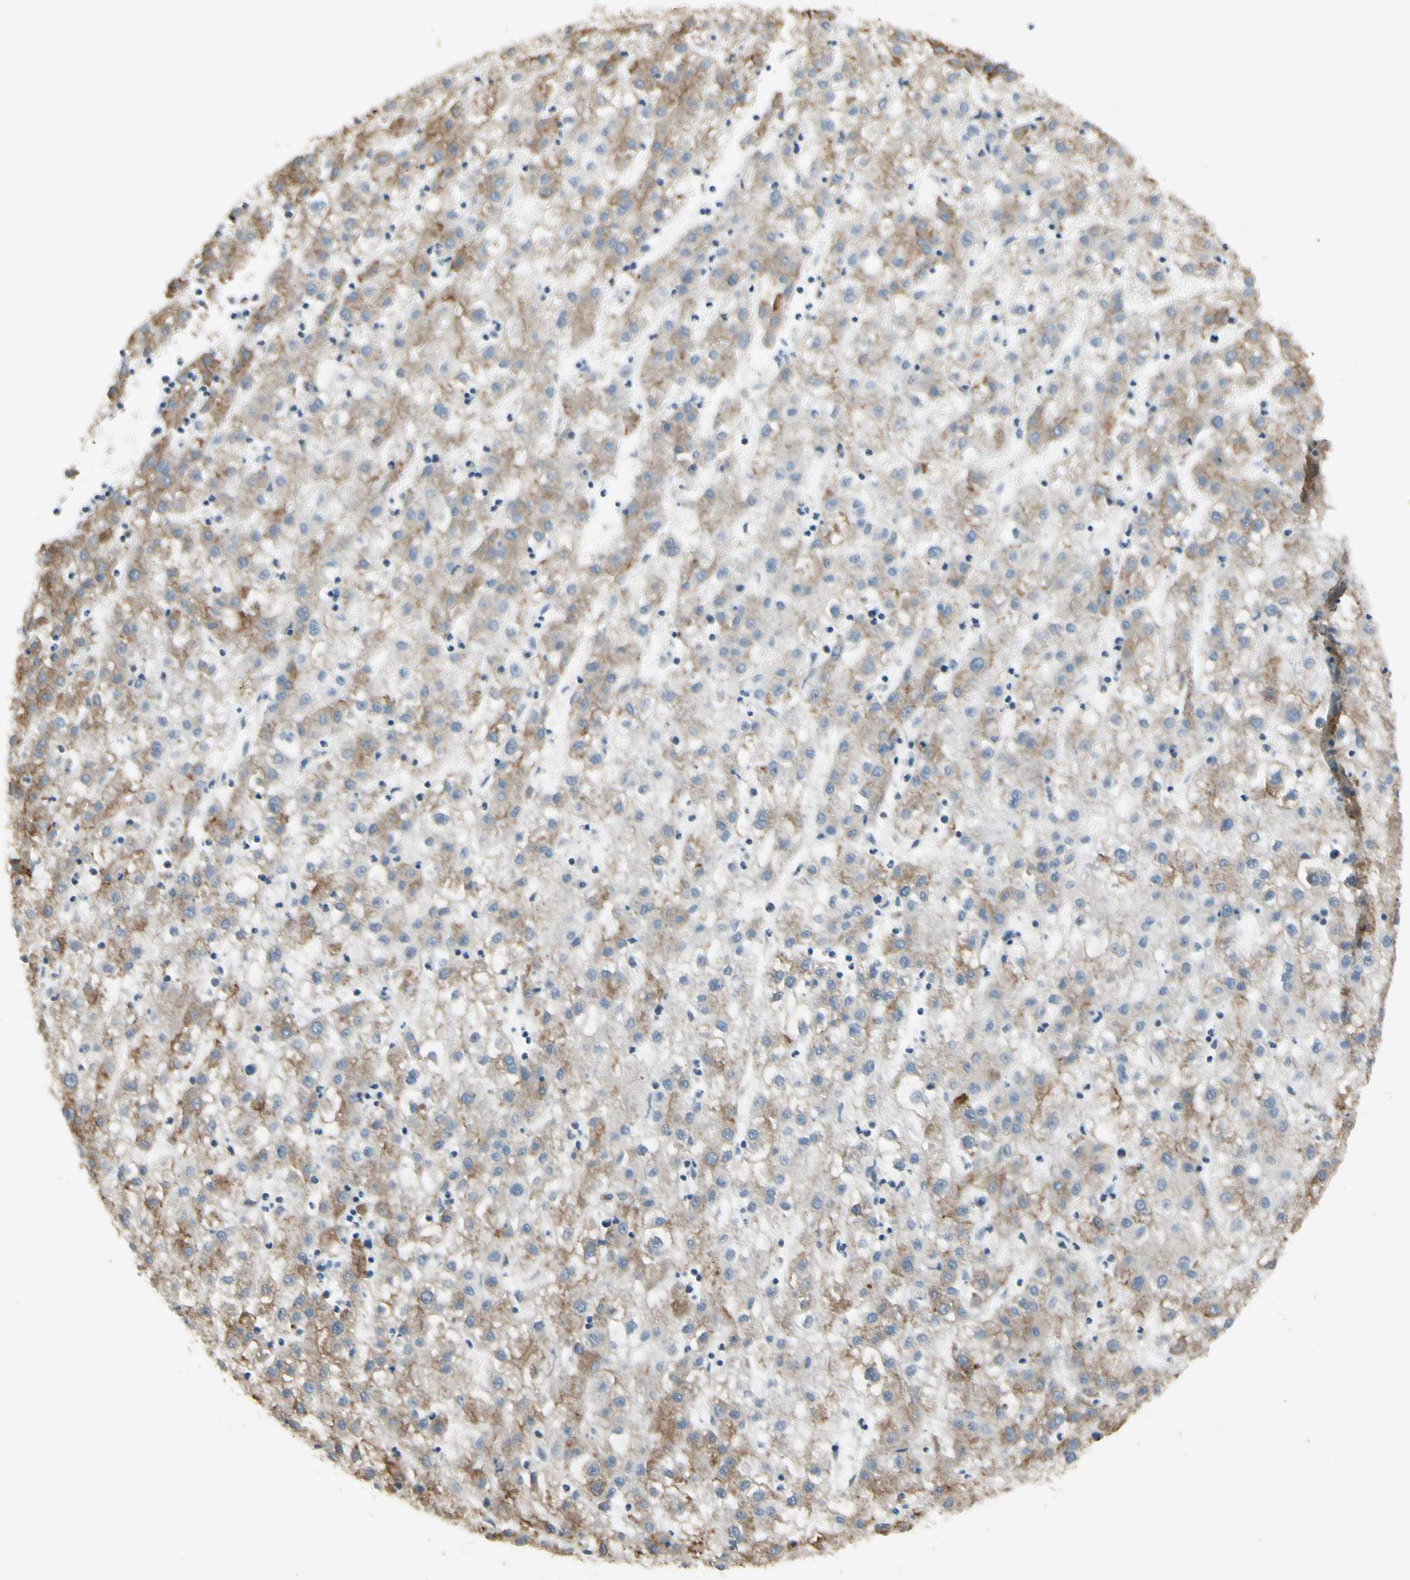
{"staining": {"intensity": "weak", "quantity": ">75%", "location": "cytoplasmic/membranous"}, "tissue": "liver cancer", "cell_type": "Tumor cells", "image_type": "cancer", "snomed": [{"axis": "morphology", "description": "Carcinoma, Hepatocellular, NOS"}, {"axis": "topography", "description": "Liver"}], "caption": "Immunohistochemistry (DAB (3,3'-diaminobenzidine)) staining of human liver cancer shows weak cytoplasmic/membranous protein positivity in about >75% of tumor cells.", "gene": "NUCB2", "patient": {"sex": "male", "age": 72}}